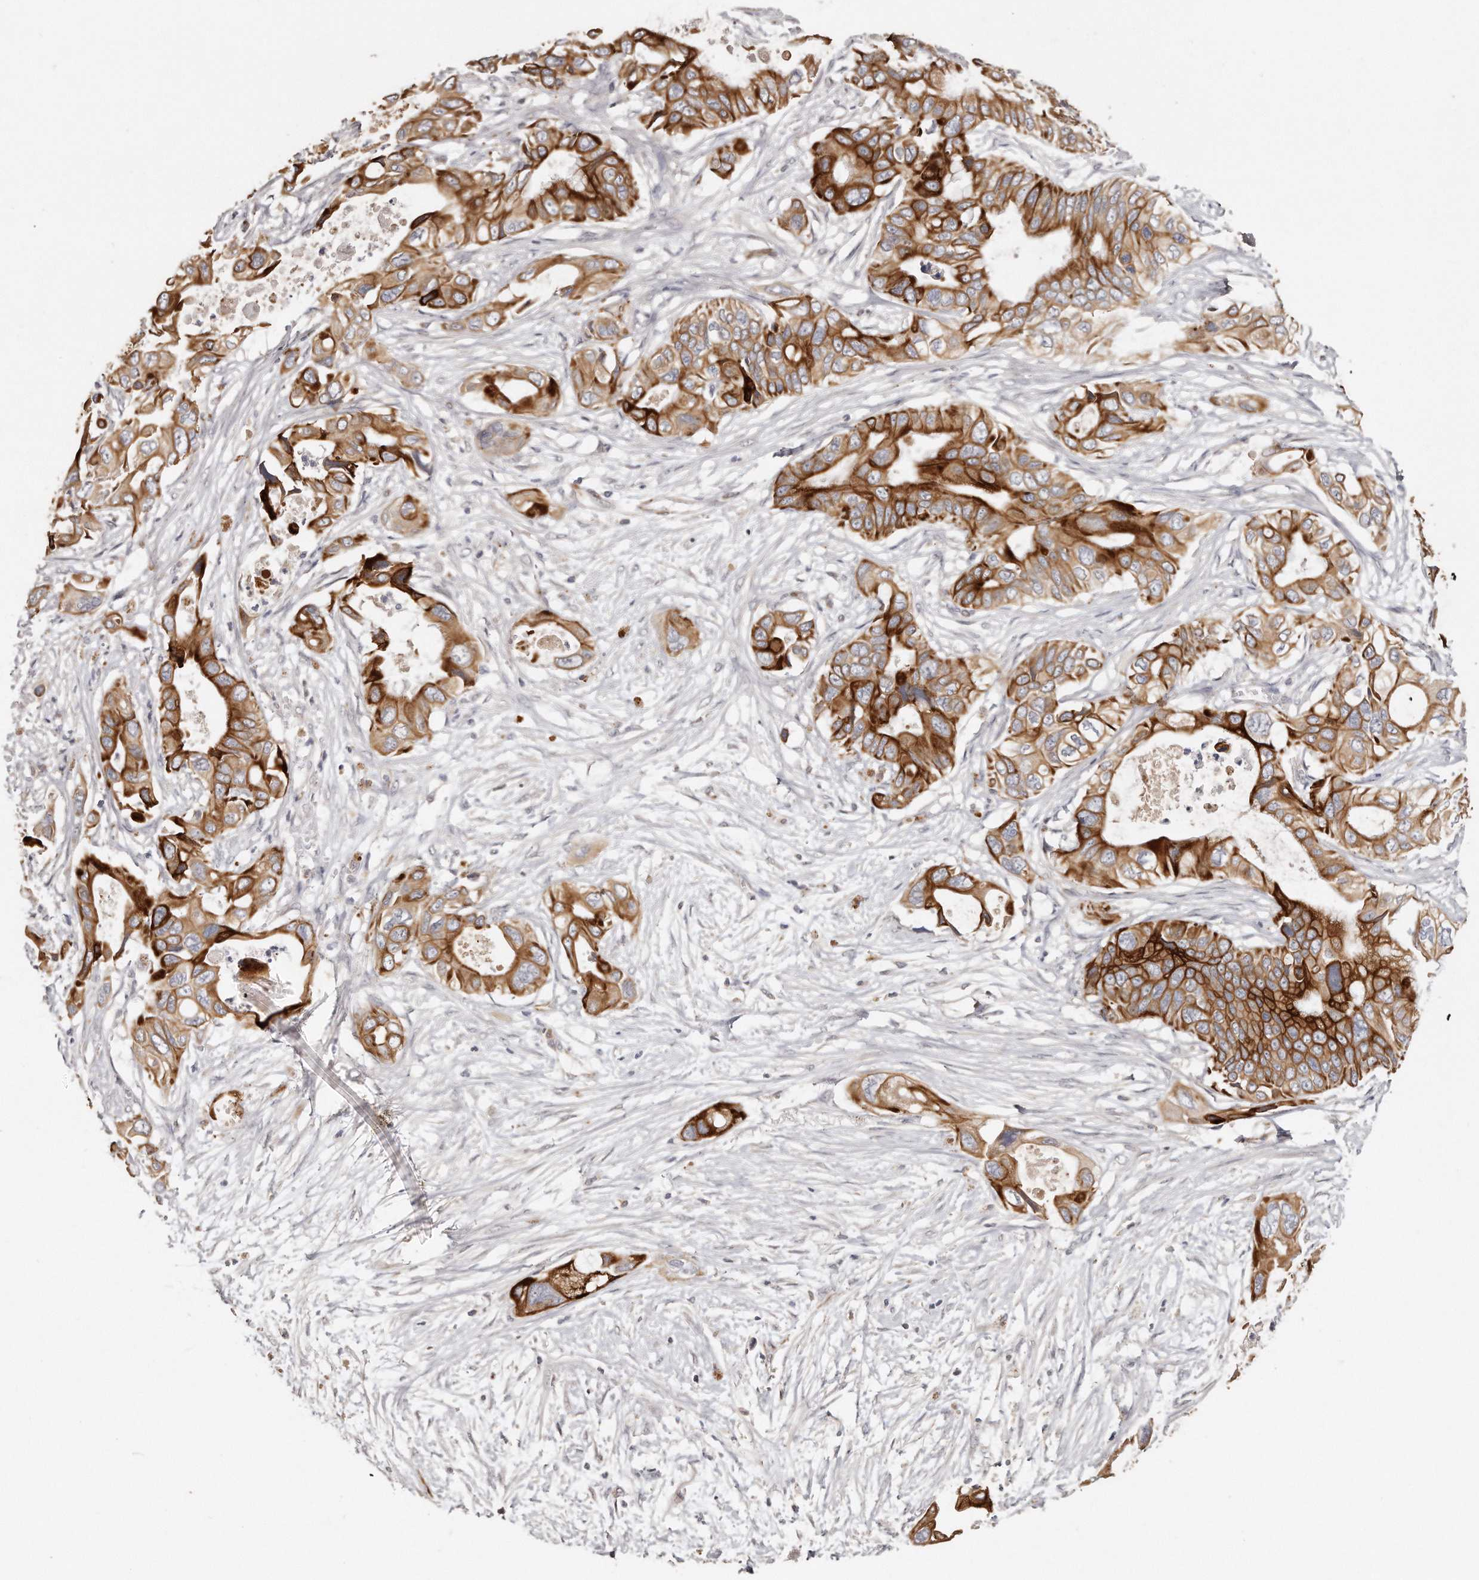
{"staining": {"intensity": "strong", "quantity": ">75%", "location": "cytoplasmic/membranous"}, "tissue": "pancreatic cancer", "cell_type": "Tumor cells", "image_type": "cancer", "snomed": [{"axis": "morphology", "description": "Adenocarcinoma, NOS"}, {"axis": "topography", "description": "Pancreas"}], "caption": "Pancreatic cancer (adenocarcinoma) stained with a protein marker reveals strong staining in tumor cells.", "gene": "ZYG11A", "patient": {"sex": "male", "age": 66}}